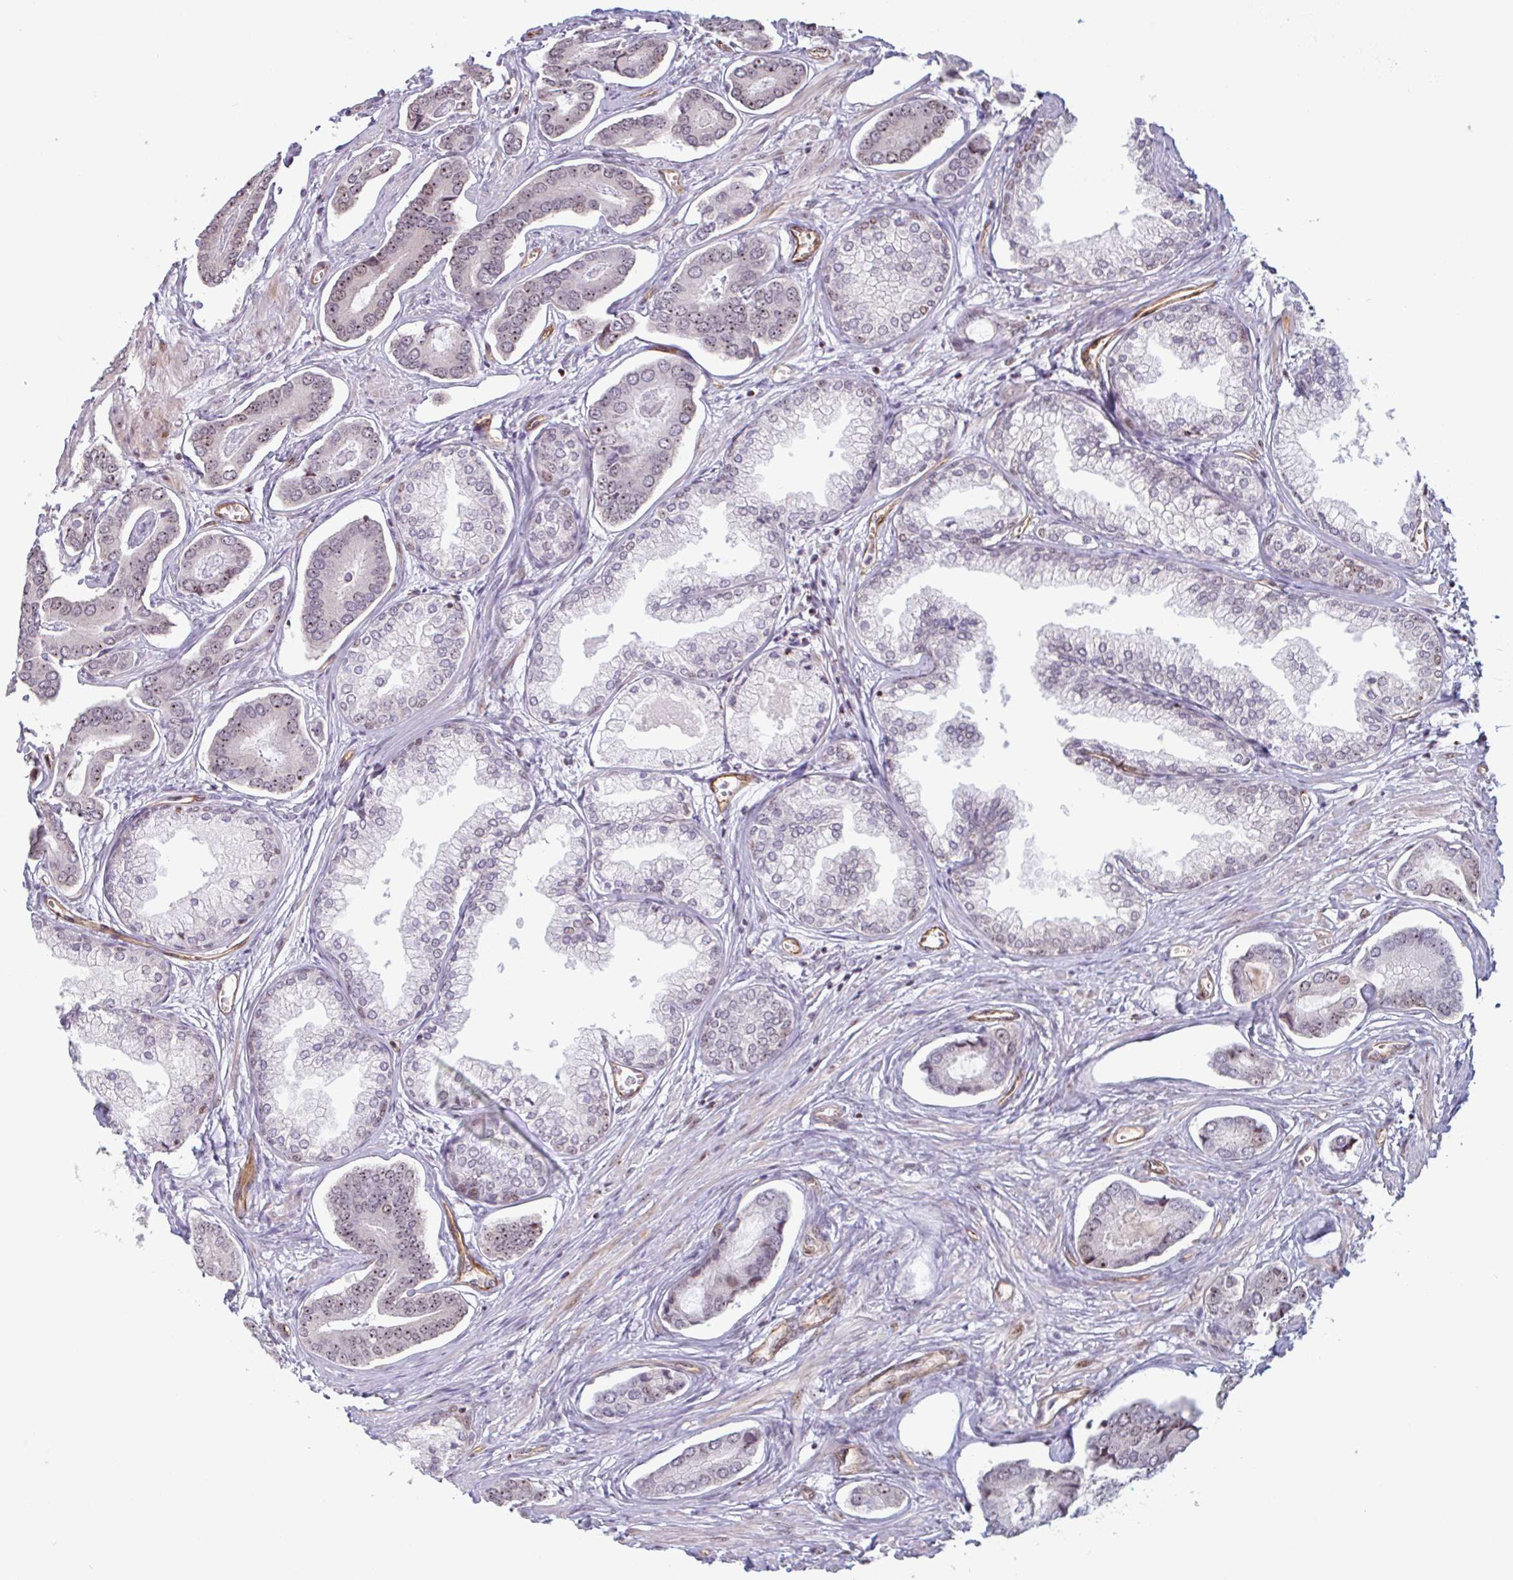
{"staining": {"intensity": "moderate", "quantity": "25%-75%", "location": "nuclear"}, "tissue": "prostate cancer", "cell_type": "Tumor cells", "image_type": "cancer", "snomed": [{"axis": "morphology", "description": "Adenocarcinoma, NOS"}, {"axis": "topography", "description": "Prostate and seminal vesicle, NOS"}], "caption": "This histopathology image shows prostate cancer stained with IHC to label a protein in brown. The nuclear of tumor cells show moderate positivity for the protein. Nuclei are counter-stained blue.", "gene": "ZNF689", "patient": {"sex": "male", "age": 76}}